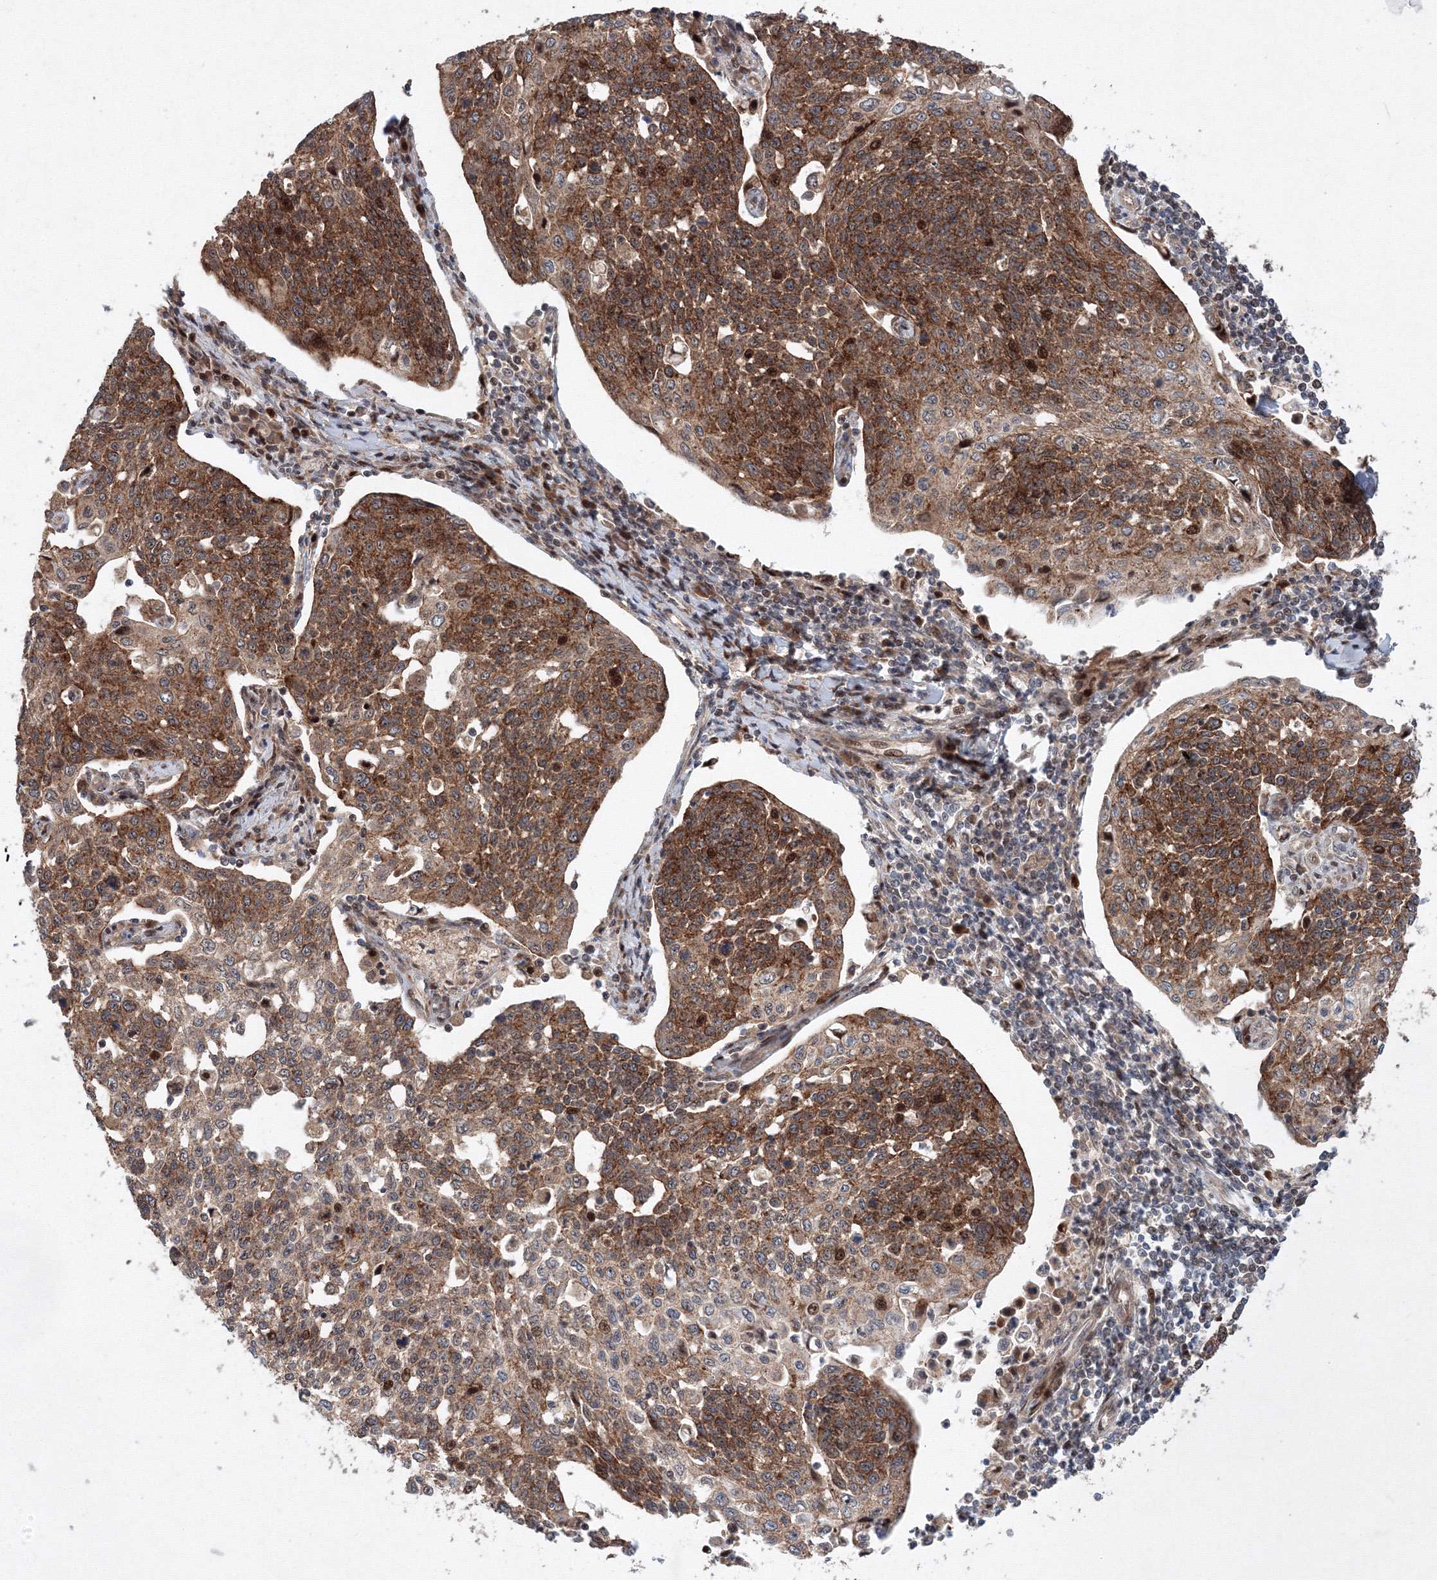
{"staining": {"intensity": "moderate", "quantity": ">75%", "location": "cytoplasmic/membranous,nuclear"}, "tissue": "cervical cancer", "cell_type": "Tumor cells", "image_type": "cancer", "snomed": [{"axis": "morphology", "description": "Squamous cell carcinoma, NOS"}, {"axis": "topography", "description": "Cervix"}], "caption": "This histopathology image shows cervical squamous cell carcinoma stained with immunohistochemistry (IHC) to label a protein in brown. The cytoplasmic/membranous and nuclear of tumor cells show moderate positivity for the protein. Nuclei are counter-stained blue.", "gene": "ANKAR", "patient": {"sex": "female", "age": 34}}